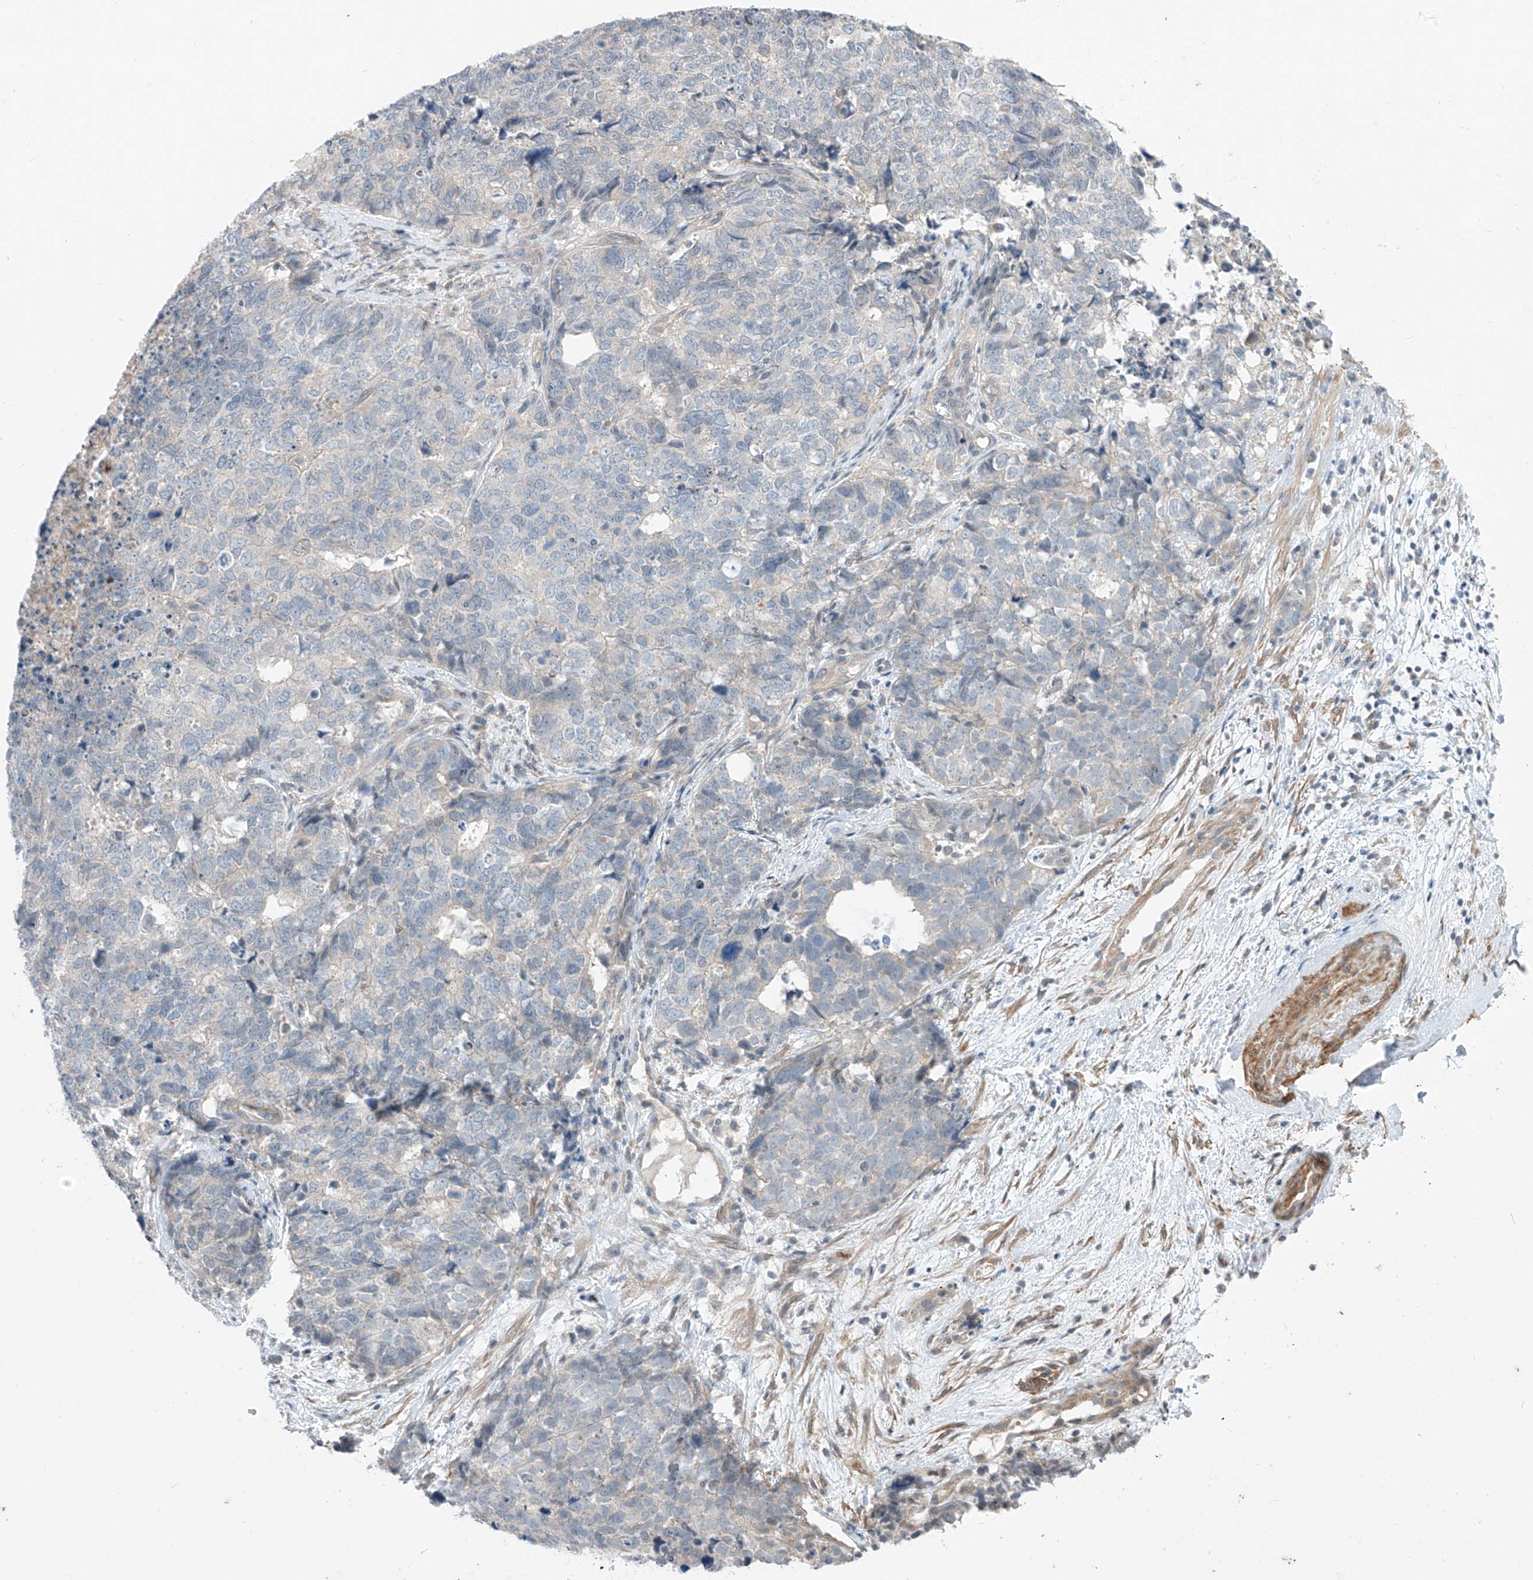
{"staining": {"intensity": "negative", "quantity": "none", "location": "none"}, "tissue": "cervical cancer", "cell_type": "Tumor cells", "image_type": "cancer", "snomed": [{"axis": "morphology", "description": "Squamous cell carcinoma, NOS"}, {"axis": "topography", "description": "Cervix"}], "caption": "Immunohistochemistry of human cervical cancer reveals no positivity in tumor cells.", "gene": "ABLIM2", "patient": {"sex": "female", "age": 63}}